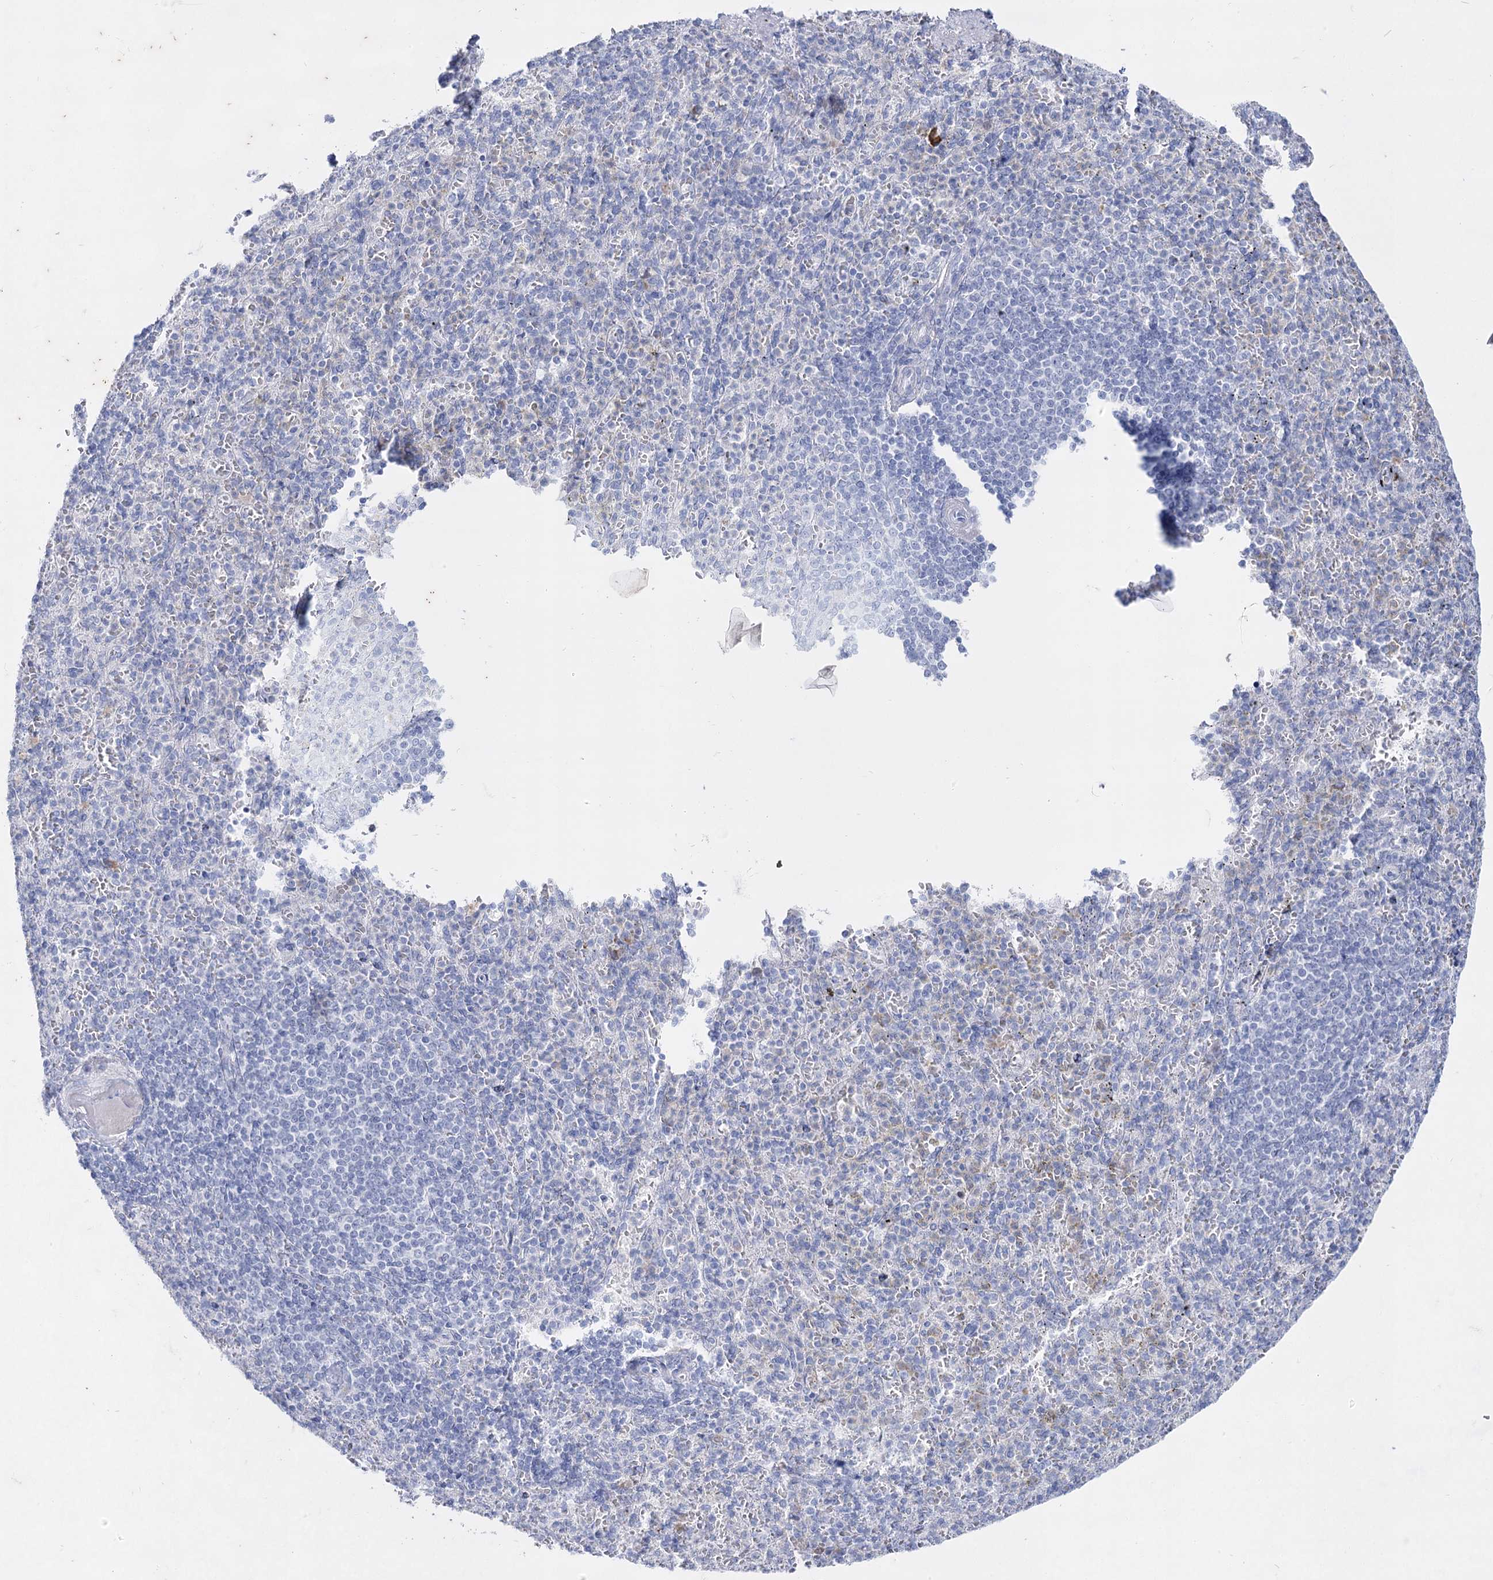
{"staining": {"intensity": "negative", "quantity": "none", "location": "none"}, "tissue": "spleen", "cell_type": "Cells in red pulp", "image_type": "normal", "snomed": [{"axis": "morphology", "description": "Normal tissue, NOS"}, {"axis": "topography", "description": "Spleen"}], "caption": "IHC of normal human spleen displays no positivity in cells in red pulp.", "gene": "ACRV1", "patient": {"sex": "female", "age": 74}}